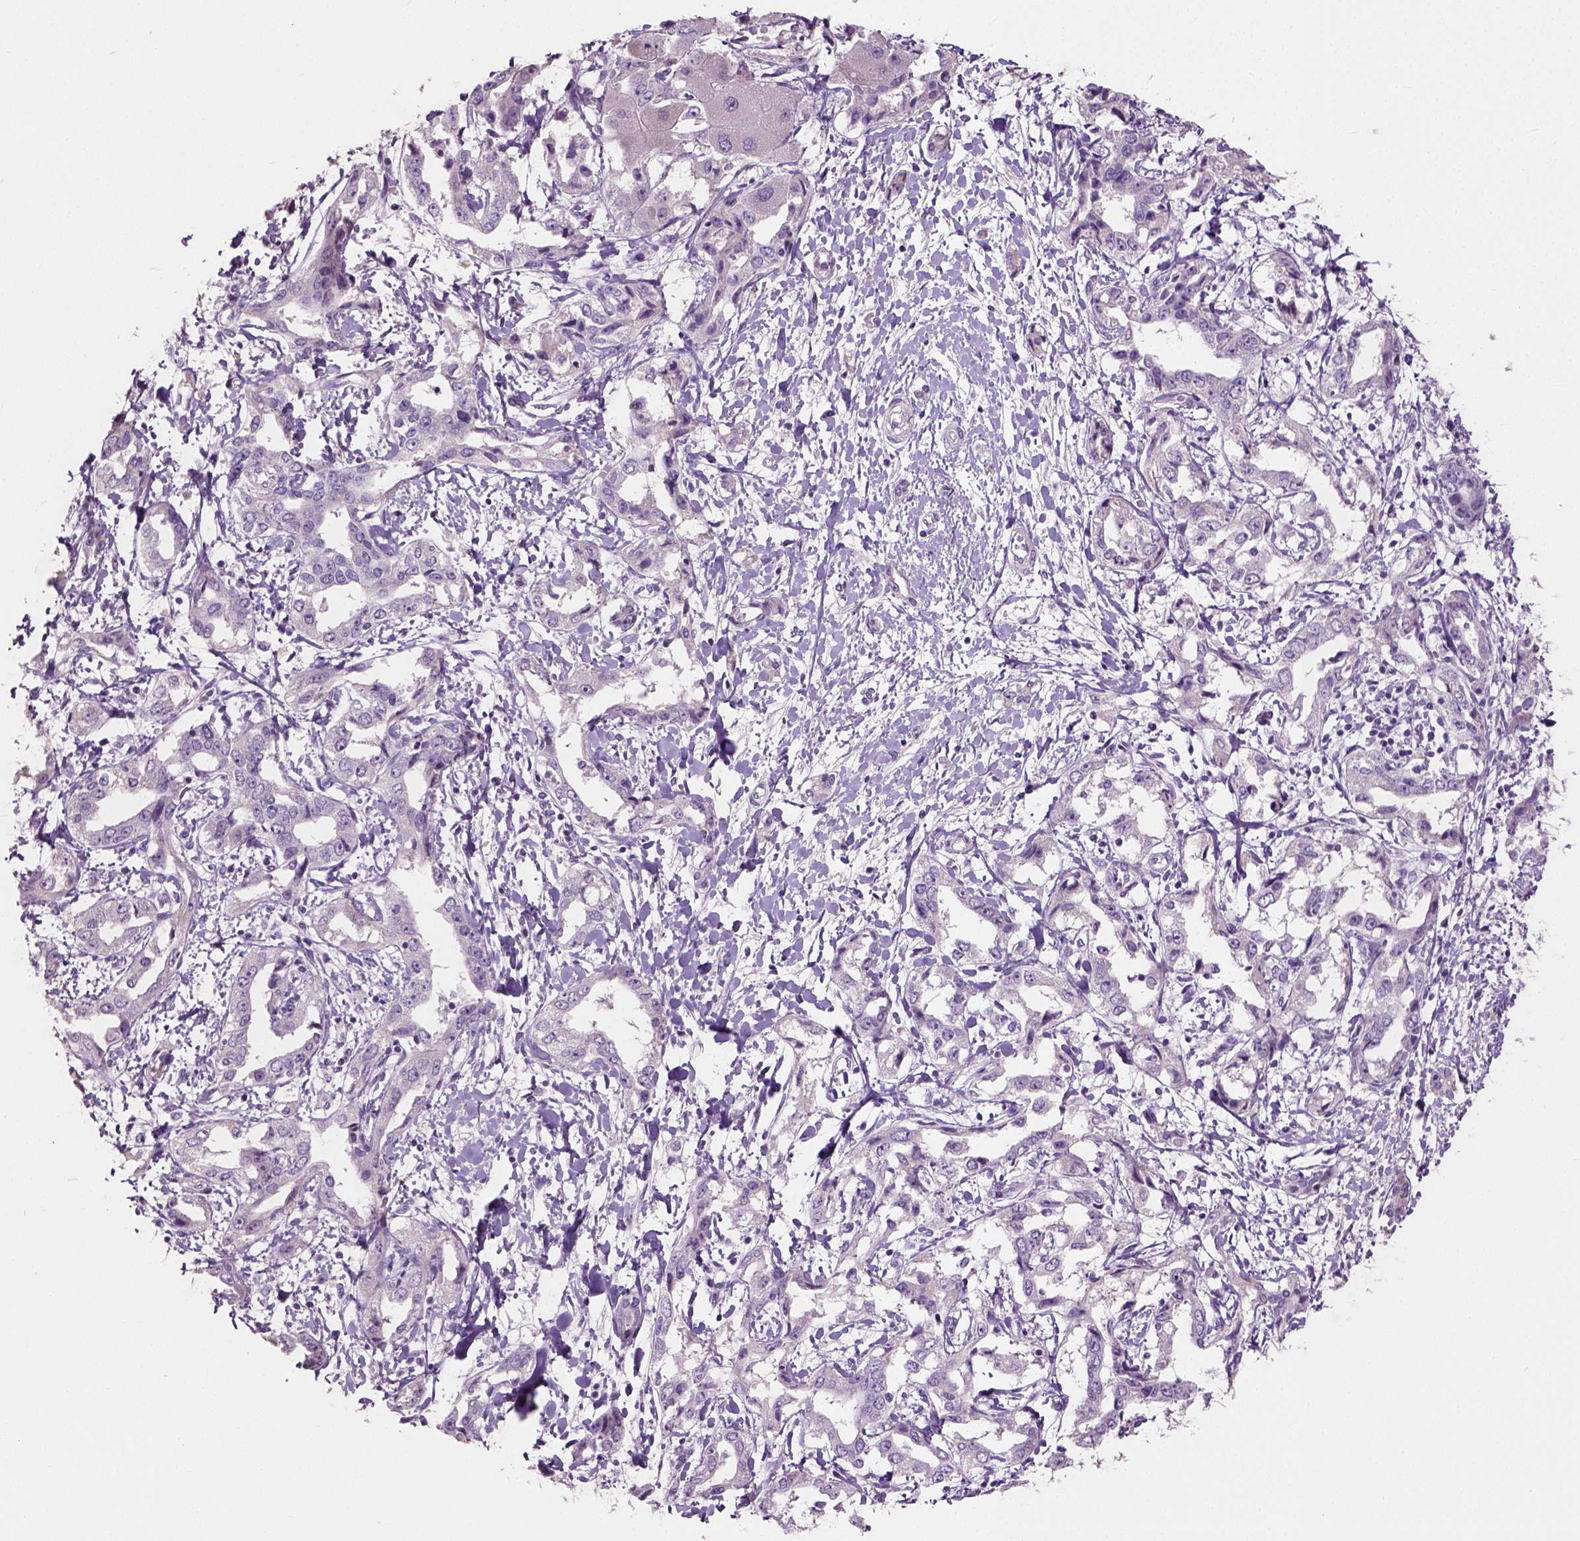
{"staining": {"intensity": "negative", "quantity": "none", "location": "none"}, "tissue": "liver cancer", "cell_type": "Tumor cells", "image_type": "cancer", "snomed": [{"axis": "morphology", "description": "Cholangiocarcinoma"}, {"axis": "topography", "description": "Liver"}], "caption": "Immunohistochemistry histopathology image of human cholangiocarcinoma (liver) stained for a protein (brown), which reveals no expression in tumor cells.", "gene": "PKP3", "patient": {"sex": "male", "age": 59}}